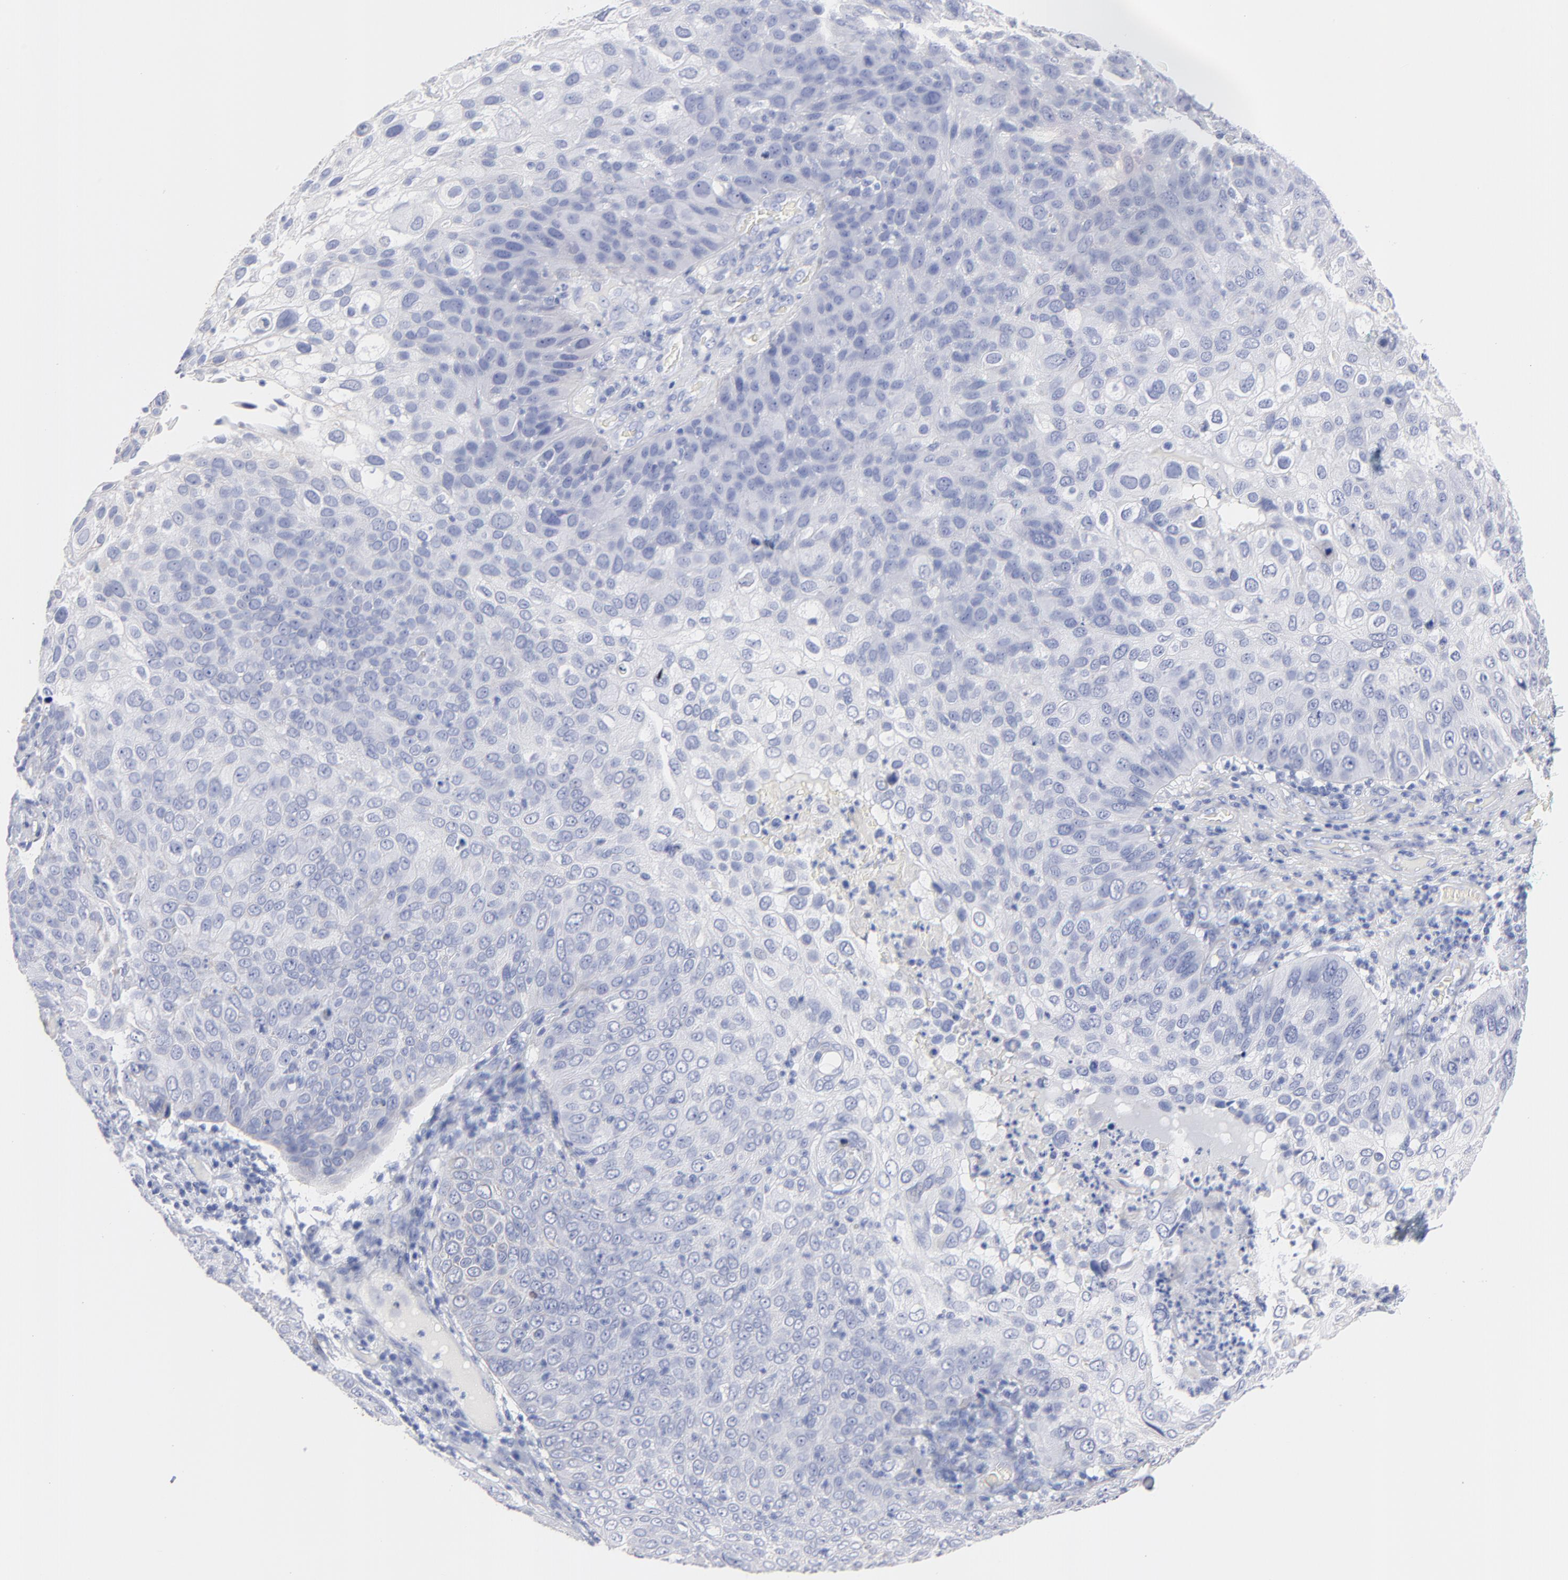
{"staining": {"intensity": "negative", "quantity": "none", "location": "none"}, "tissue": "skin cancer", "cell_type": "Tumor cells", "image_type": "cancer", "snomed": [{"axis": "morphology", "description": "Squamous cell carcinoma, NOS"}, {"axis": "topography", "description": "Skin"}], "caption": "Image shows no protein expression in tumor cells of squamous cell carcinoma (skin) tissue.", "gene": "ACY1", "patient": {"sex": "male", "age": 87}}